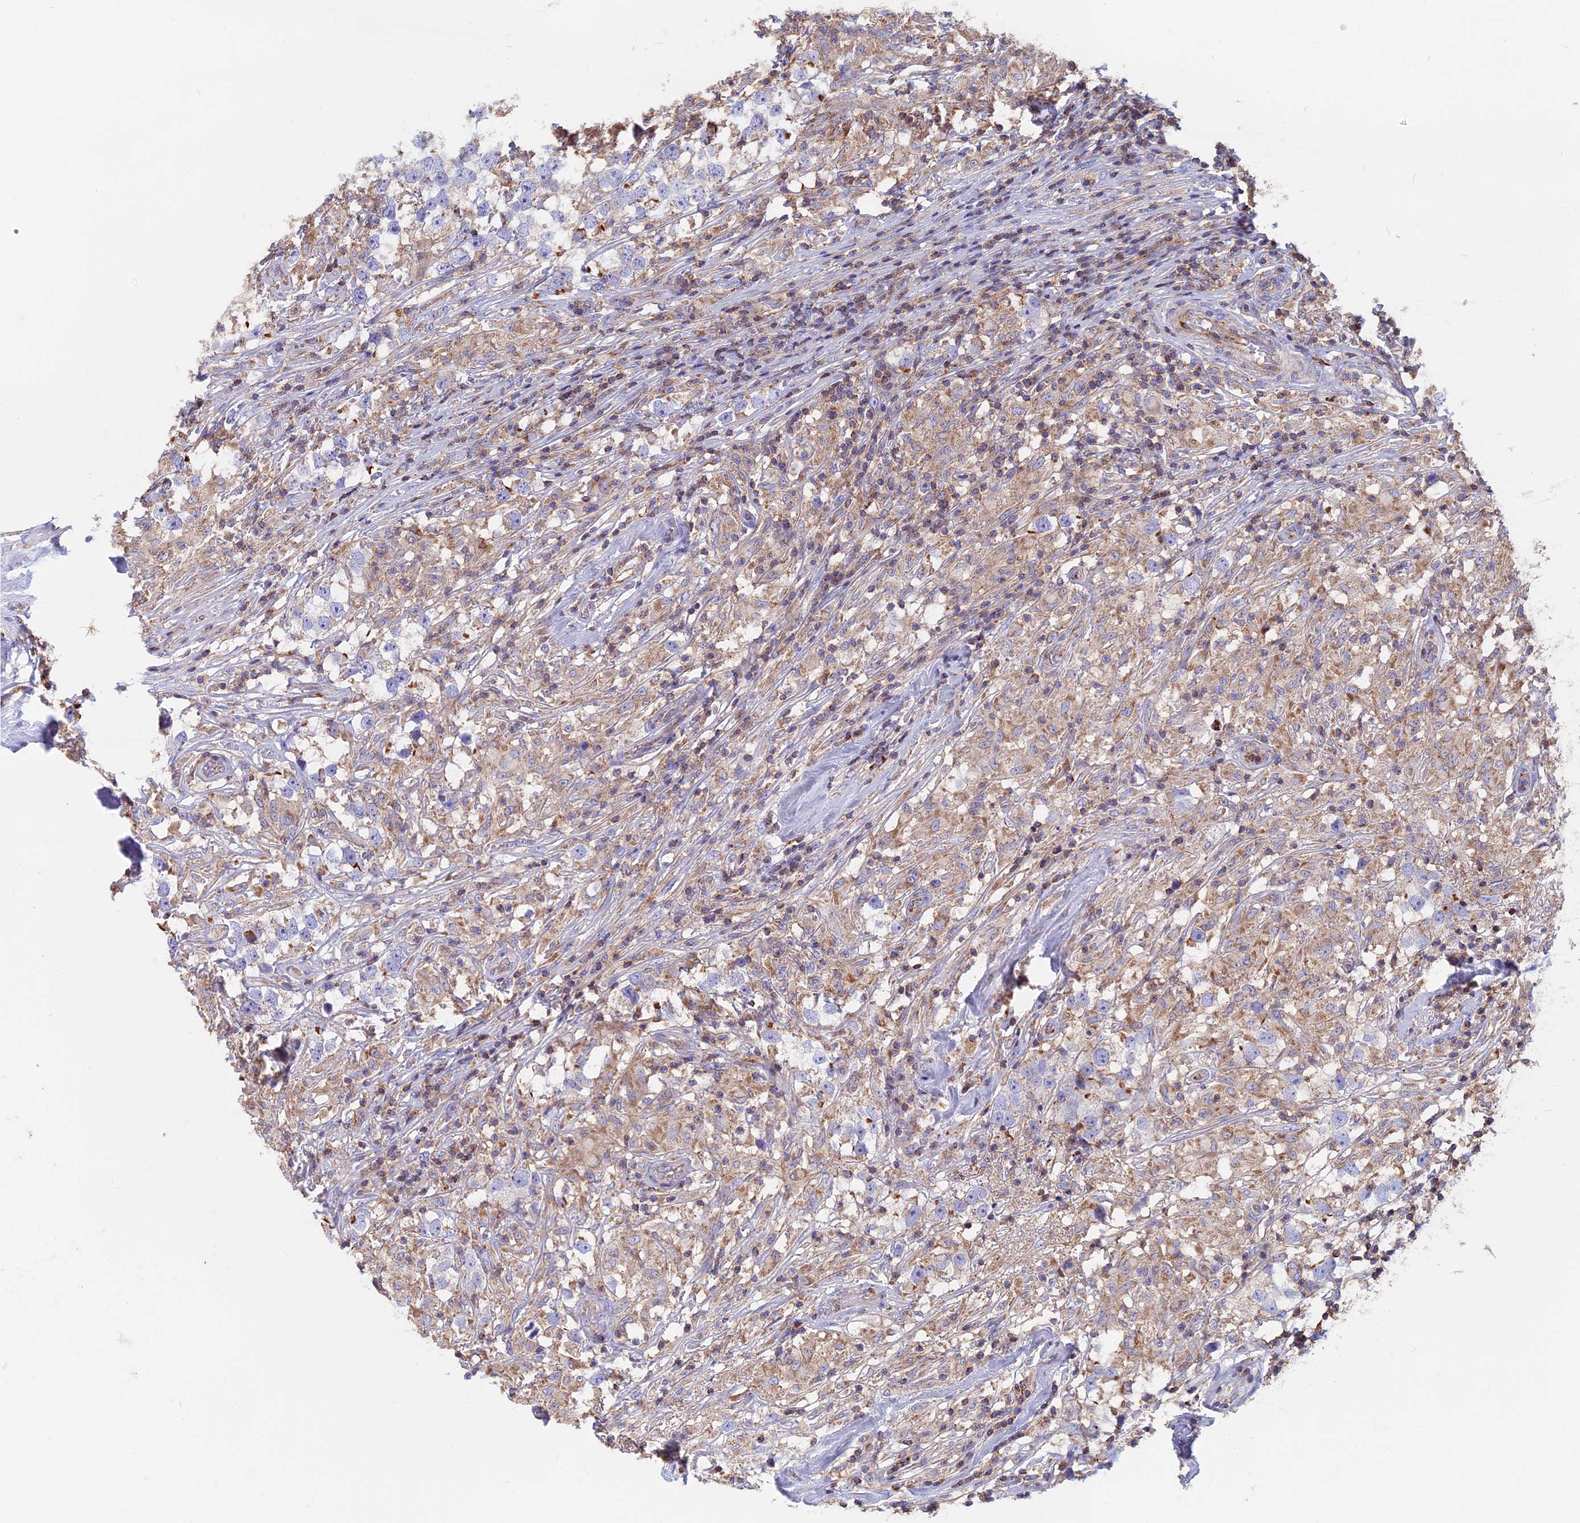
{"staining": {"intensity": "weak", "quantity": "<25%", "location": "cytoplasmic/membranous"}, "tissue": "testis cancer", "cell_type": "Tumor cells", "image_type": "cancer", "snomed": [{"axis": "morphology", "description": "Seminoma, NOS"}, {"axis": "topography", "description": "Testis"}], "caption": "Immunohistochemistry (IHC) histopathology image of neoplastic tissue: testis cancer (seminoma) stained with DAB (3,3'-diaminobenzidine) exhibits no significant protein expression in tumor cells.", "gene": "HSD17B8", "patient": {"sex": "male", "age": 46}}